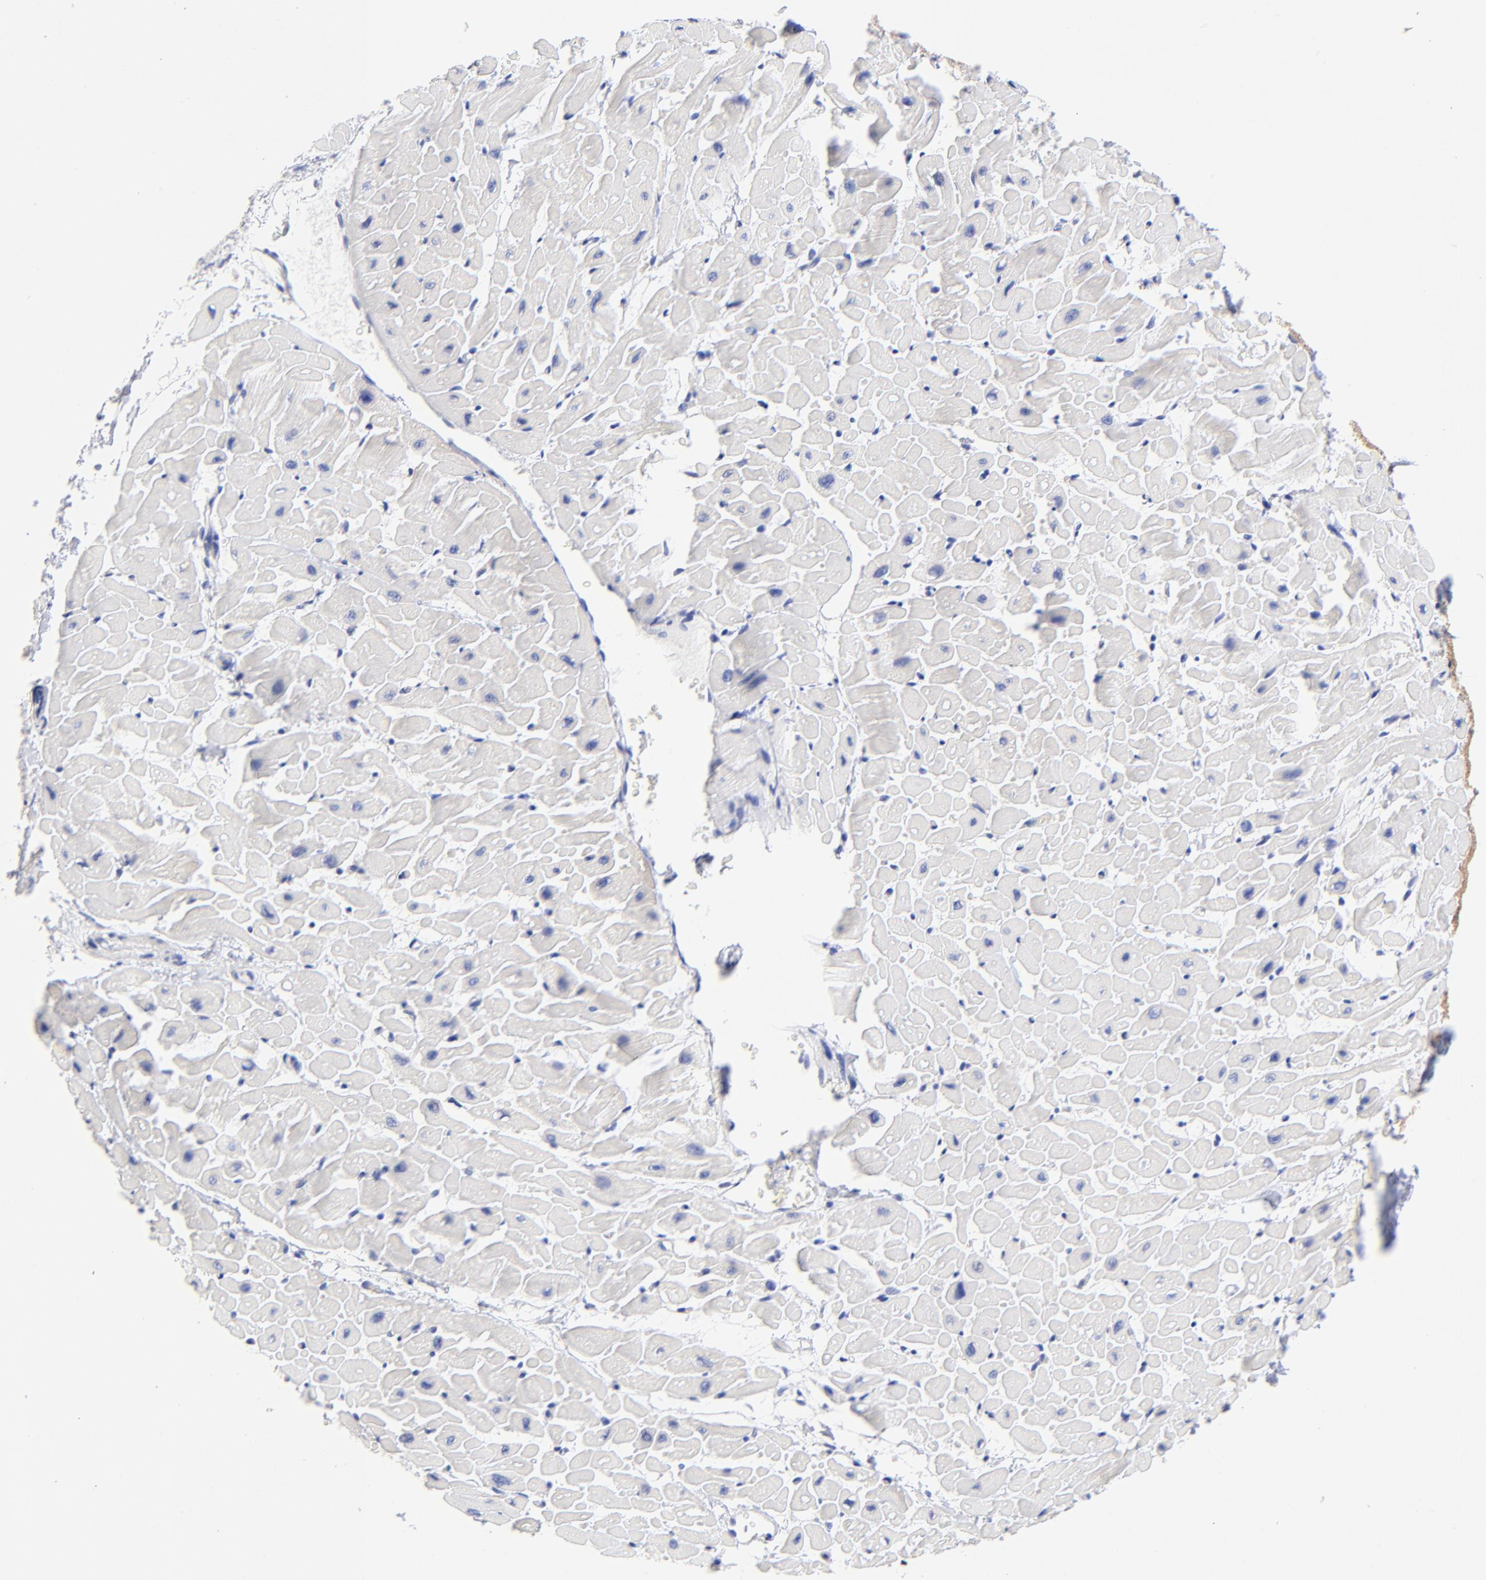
{"staining": {"intensity": "negative", "quantity": "none", "location": "none"}, "tissue": "heart muscle", "cell_type": "Cardiomyocytes", "image_type": "normal", "snomed": [{"axis": "morphology", "description": "Normal tissue, NOS"}, {"axis": "topography", "description": "Heart"}], "caption": "Immunohistochemical staining of normal human heart muscle displays no significant positivity in cardiomyocytes. The staining is performed using DAB brown chromogen with nuclei counter-stained in using hematoxylin.", "gene": "HORMAD2", "patient": {"sex": "male", "age": 45}}